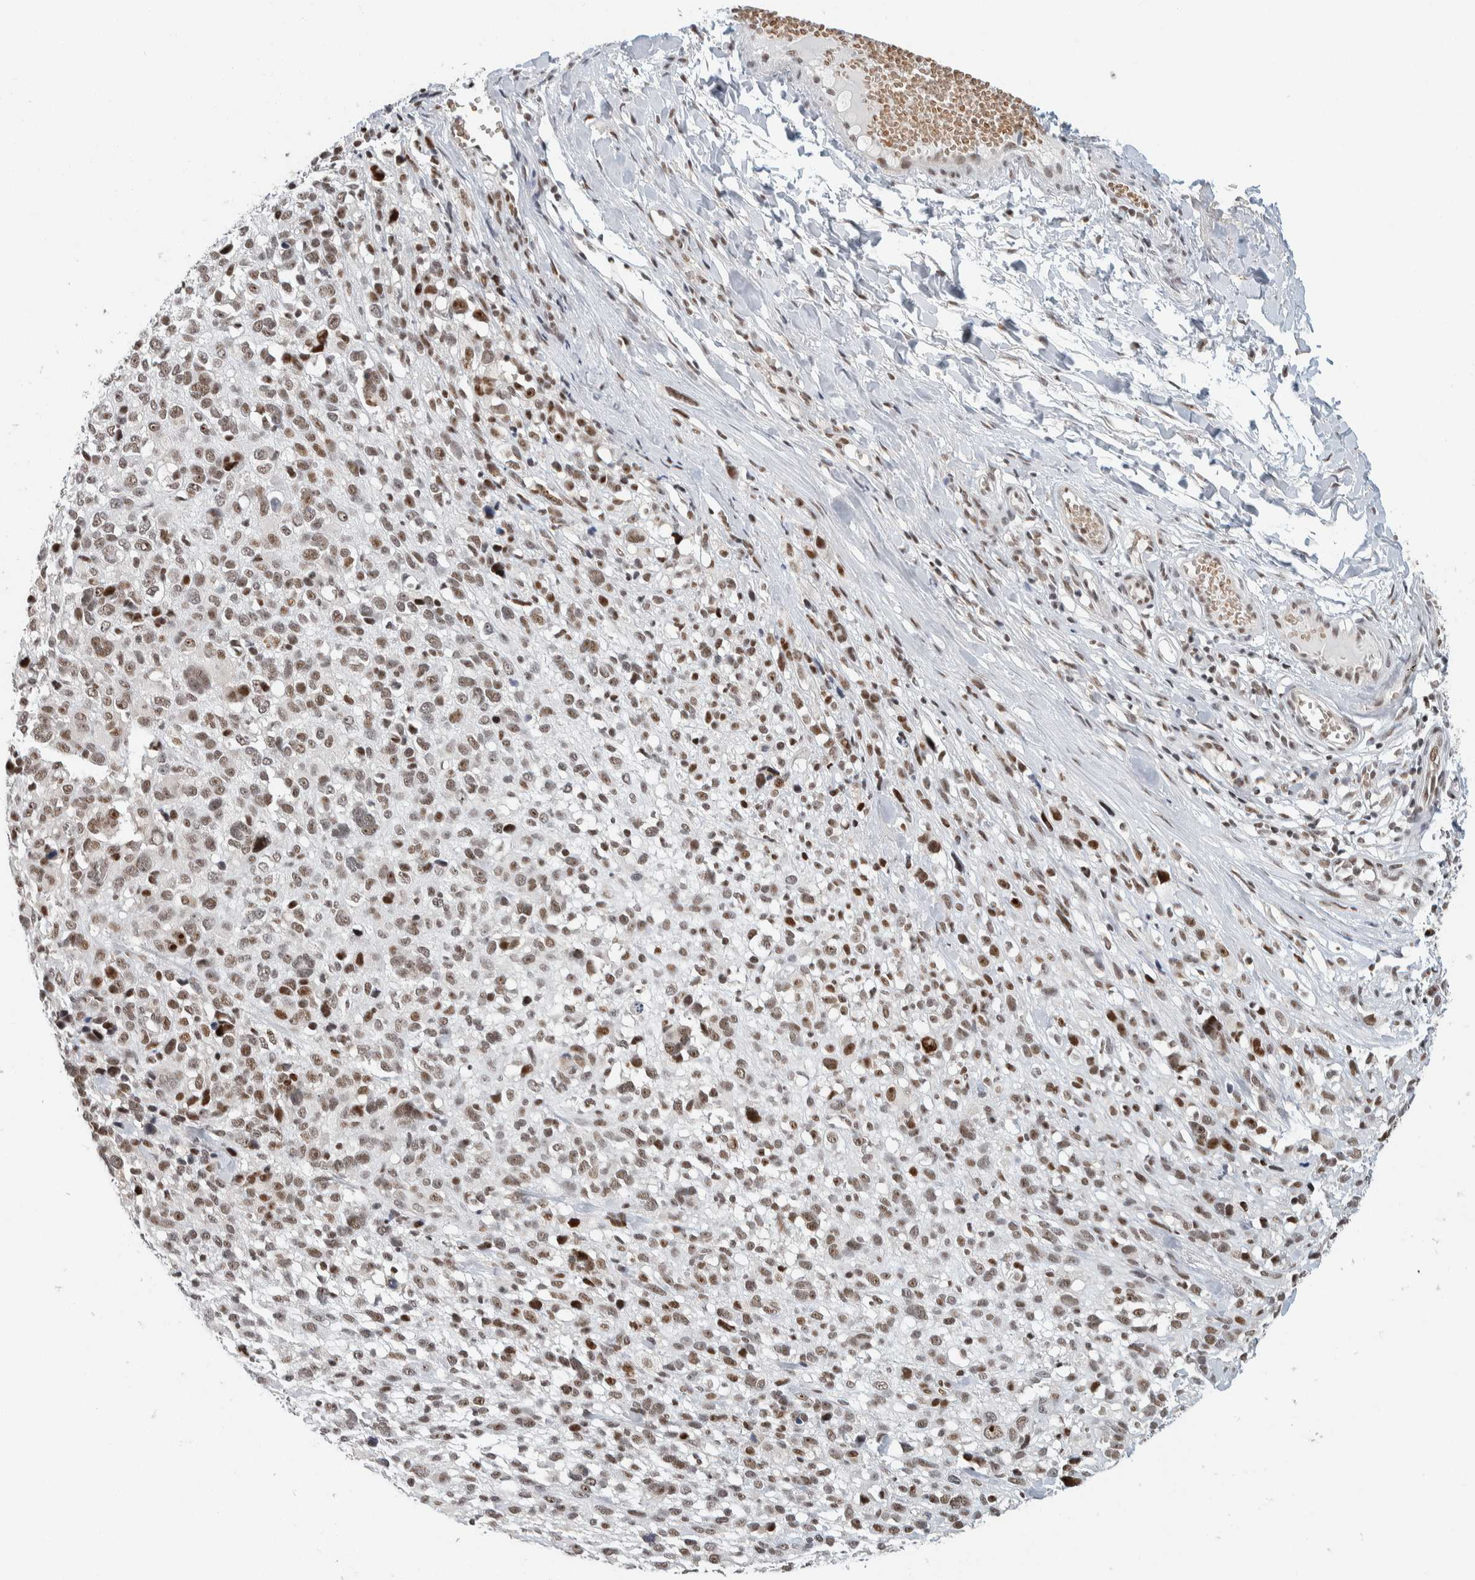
{"staining": {"intensity": "moderate", "quantity": ">75%", "location": "nuclear"}, "tissue": "melanoma", "cell_type": "Tumor cells", "image_type": "cancer", "snomed": [{"axis": "morphology", "description": "Malignant melanoma, NOS"}, {"axis": "topography", "description": "Skin"}], "caption": "Melanoma stained with DAB immunohistochemistry reveals medium levels of moderate nuclear expression in approximately >75% of tumor cells. (DAB (3,3'-diaminobenzidine) = brown stain, brightfield microscopy at high magnification).", "gene": "ZBTB2", "patient": {"sex": "female", "age": 55}}